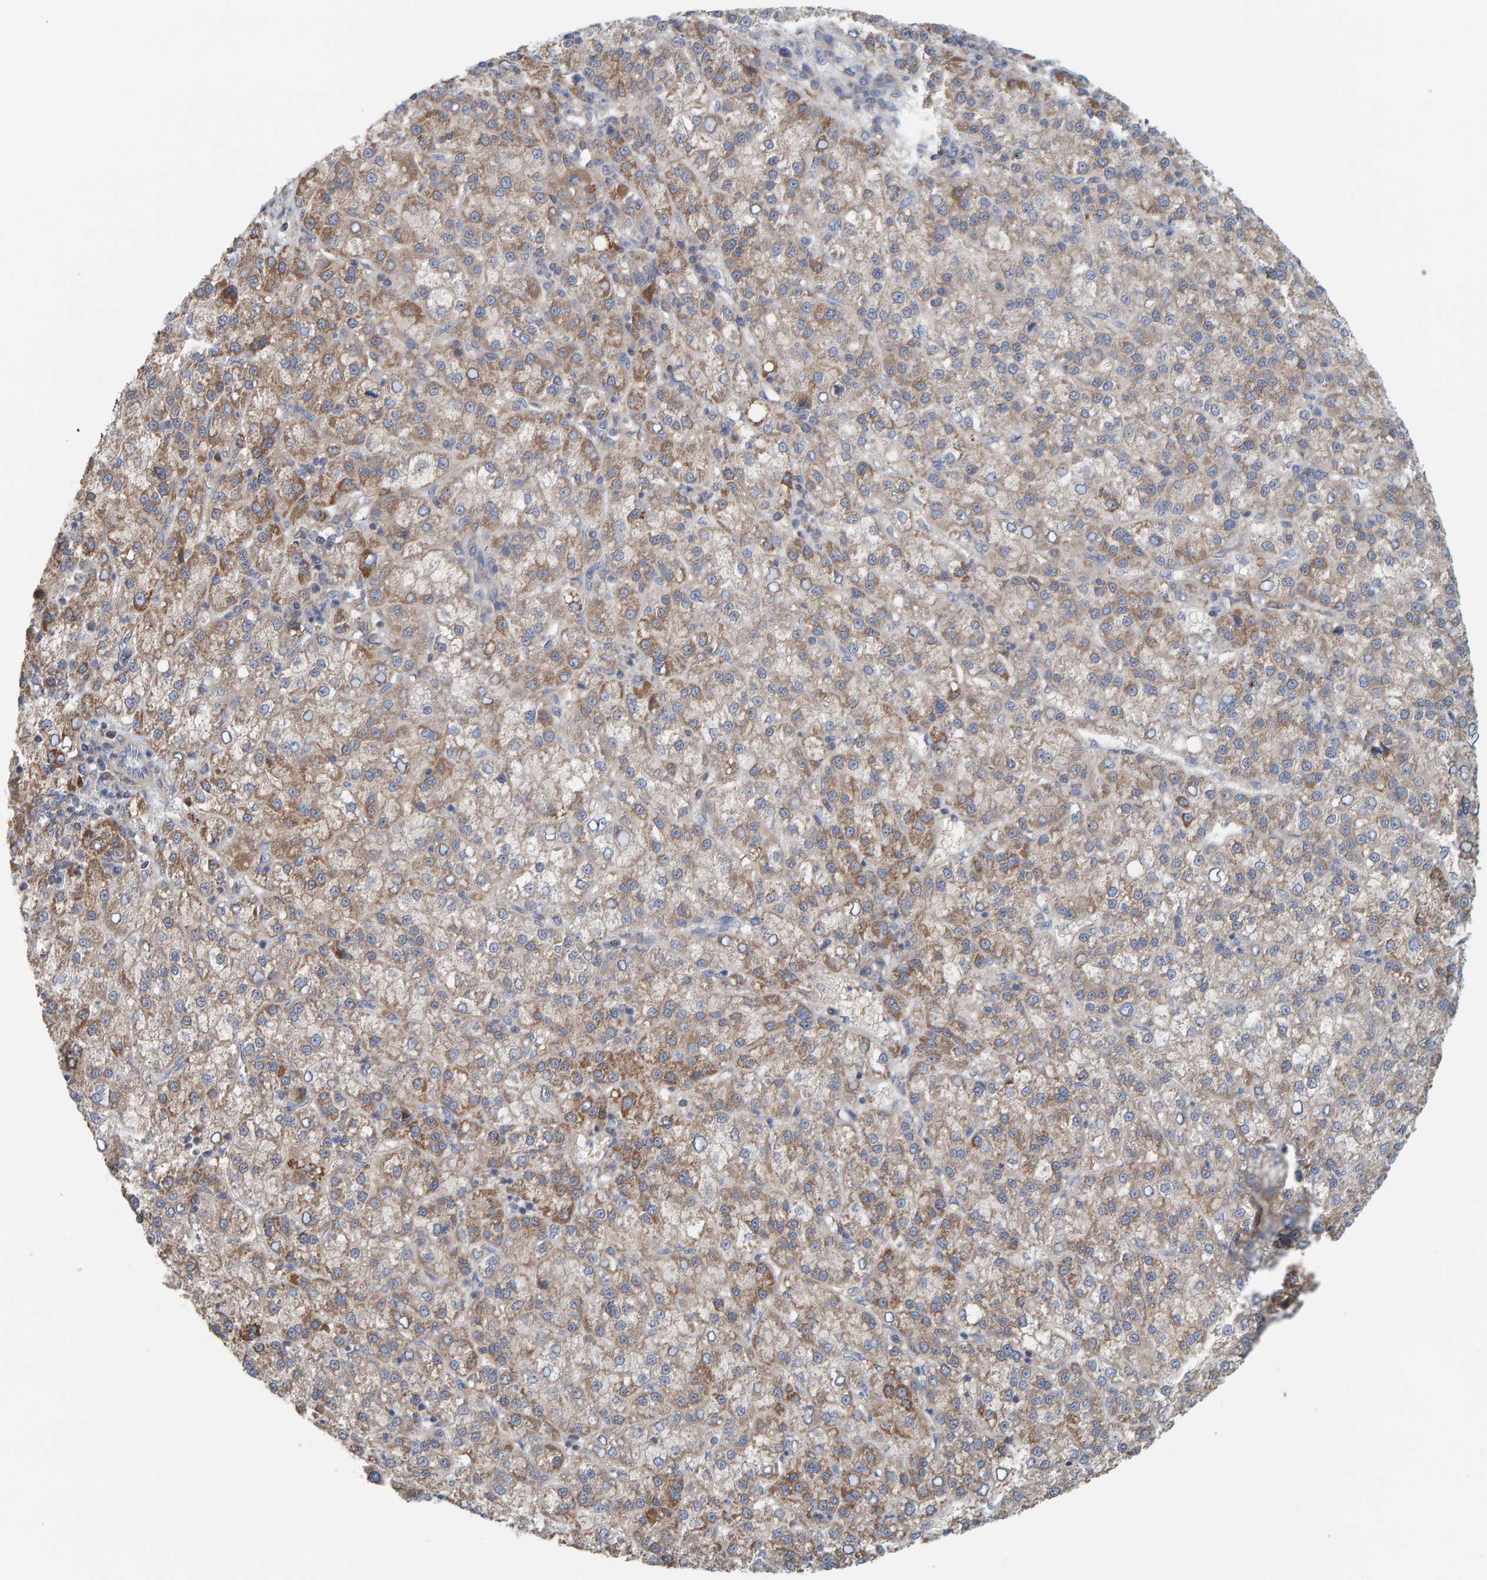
{"staining": {"intensity": "moderate", "quantity": "25%-75%", "location": "cytoplasmic/membranous"}, "tissue": "liver cancer", "cell_type": "Tumor cells", "image_type": "cancer", "snomed": [{"axis": "morphology", "description": "Carcinoma, Hepatocellular, NOS"}, {"axis": "topography", "description": "Liver"}], "caption": "Liver cancer (hepatocellular carcinoma) stained for a protein exhibits moderate cytoplasmic/membranous positivity in tumor cells. Nuclei are stained in blue.", "gene": "UBAP1", "patient": {"sex": "female", "age": 58}}